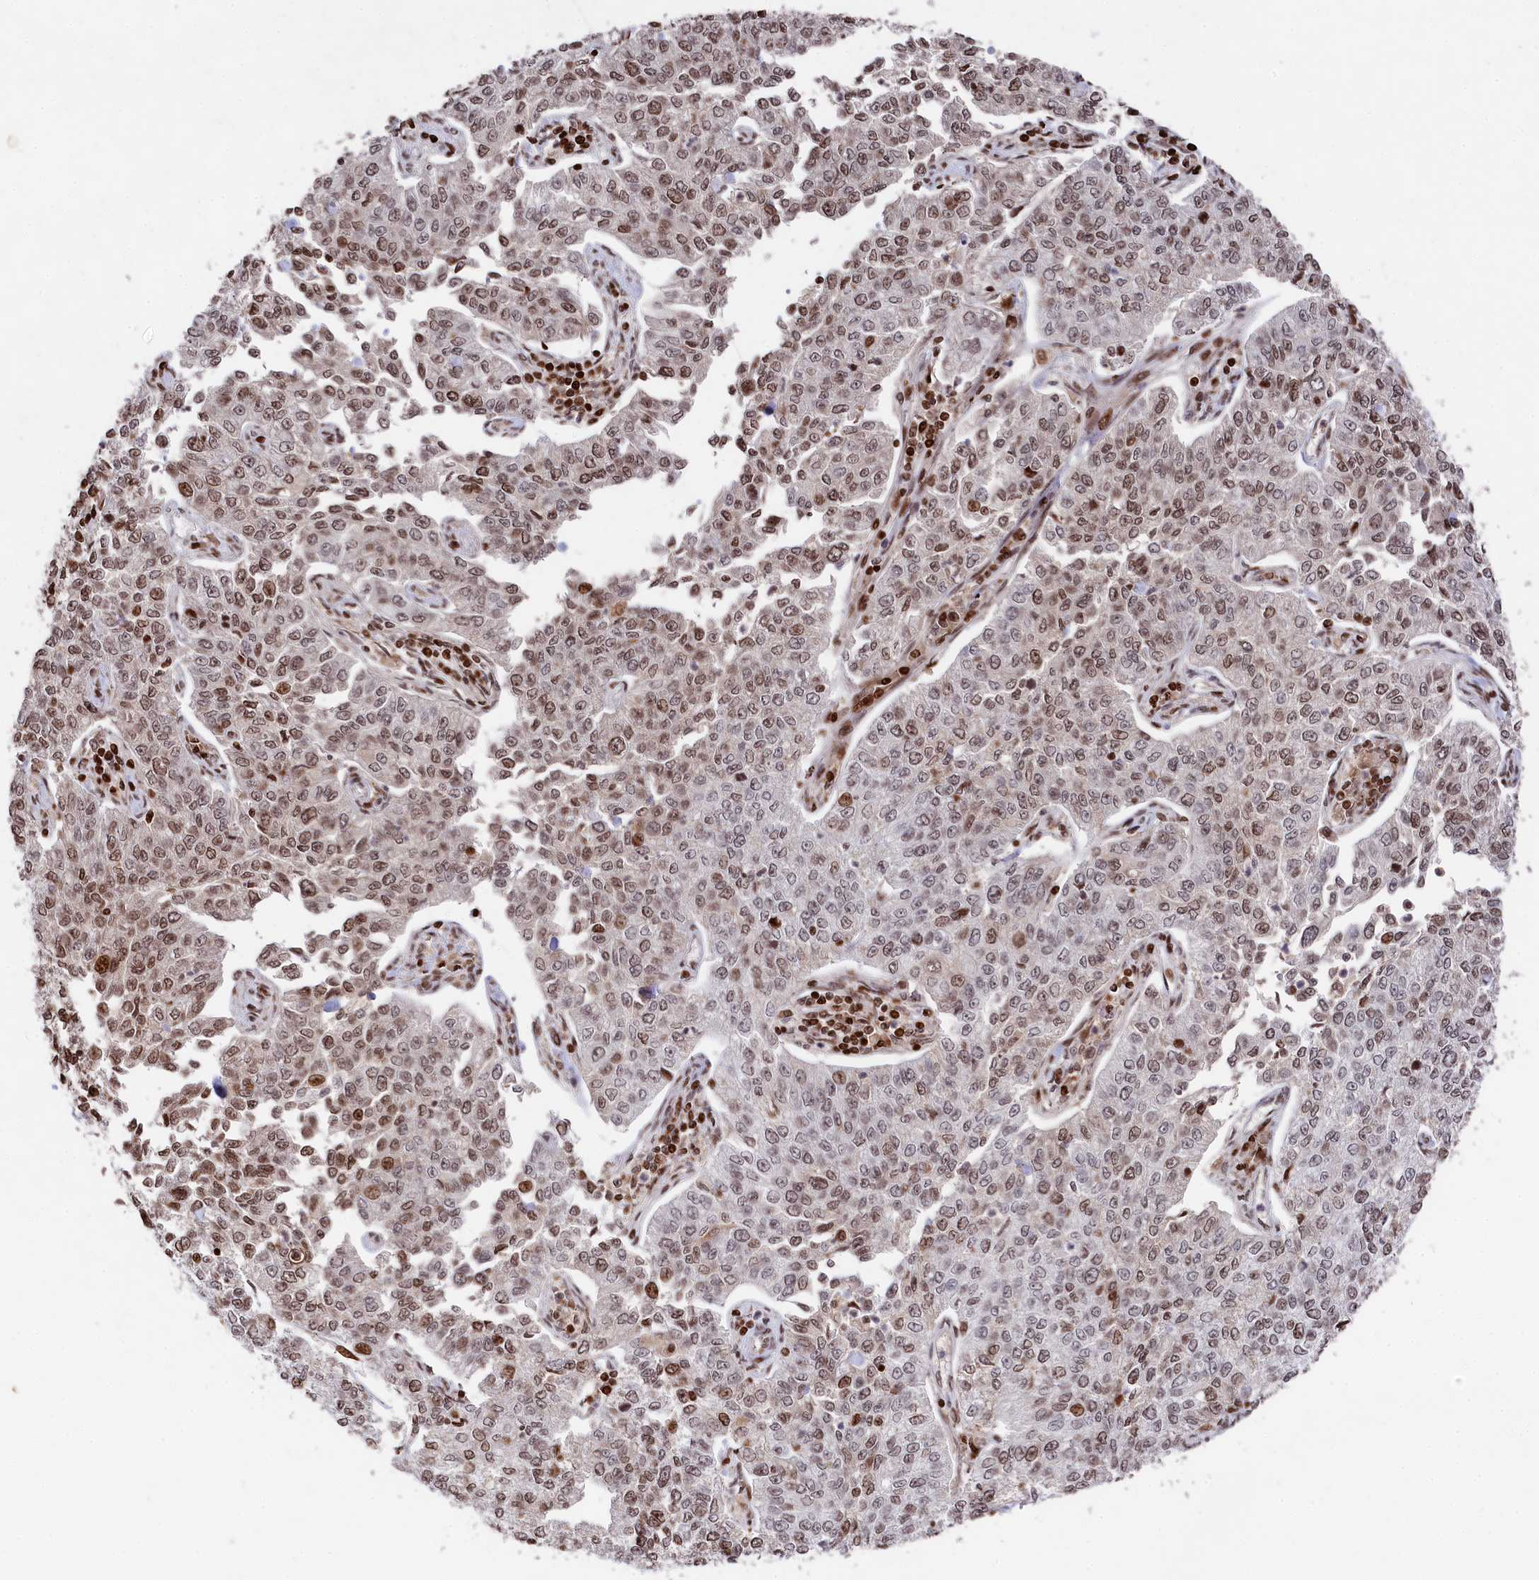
{"staining": {"intensity": "moderate", "quantity": ">75%", "location": "nuclear"}, "tissue": "cervical cancer", "cell_type": "Tumor cells", "image_type": "cancer", "snomed": [{"axis": "morphology", "description": "Squamous cell carcinoma, NOS"}, {"axis": "topography", "description": "Cervix"}], "caption": "A high-resolution histopathology image shows immunohistochemistry staining of cervical cancer, which demonstrates moderate nuclear positivity in approximately >75% of tumor cells.", "gene": "MCF2L2", "patient": {"sex": "female", "age": 35}}